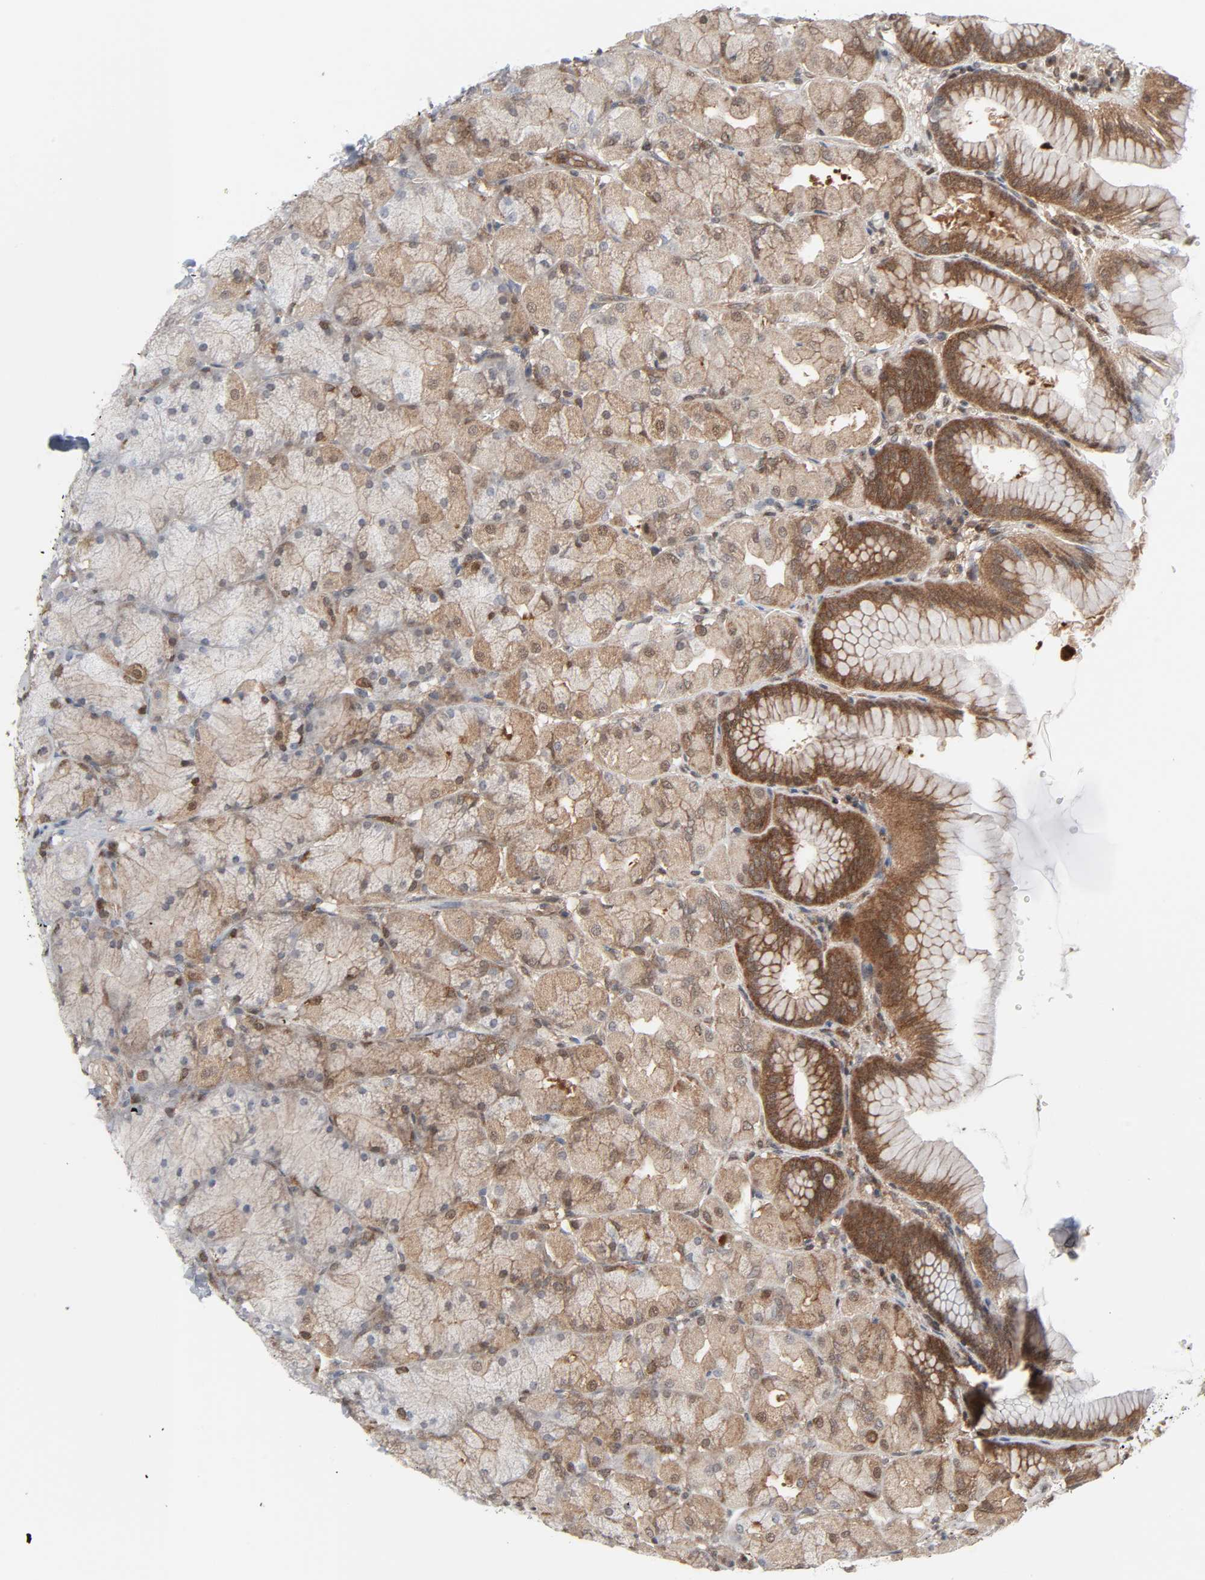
{"staining": {"intensity": "moderate", "quantity": ">75%", "location": "cytoplasmic/membranous,nuclear"}, "tissue": "stomach", "cell_type": "Glandular cells", "image_type": "normal", "snomed": [{"axis": "morphology", "description": "Normal tissue, NOS"}, {"axis": "topography", "description": "Stomach, upper"}], "caption": "This image reveals IHC staining of normal stomach, with medium moderate cytoplasmic/membranous,nuclear staining in about >75% of glandular cells.", "gene": "GSK3A", "patient": {"sex": "female", "age": 56}}